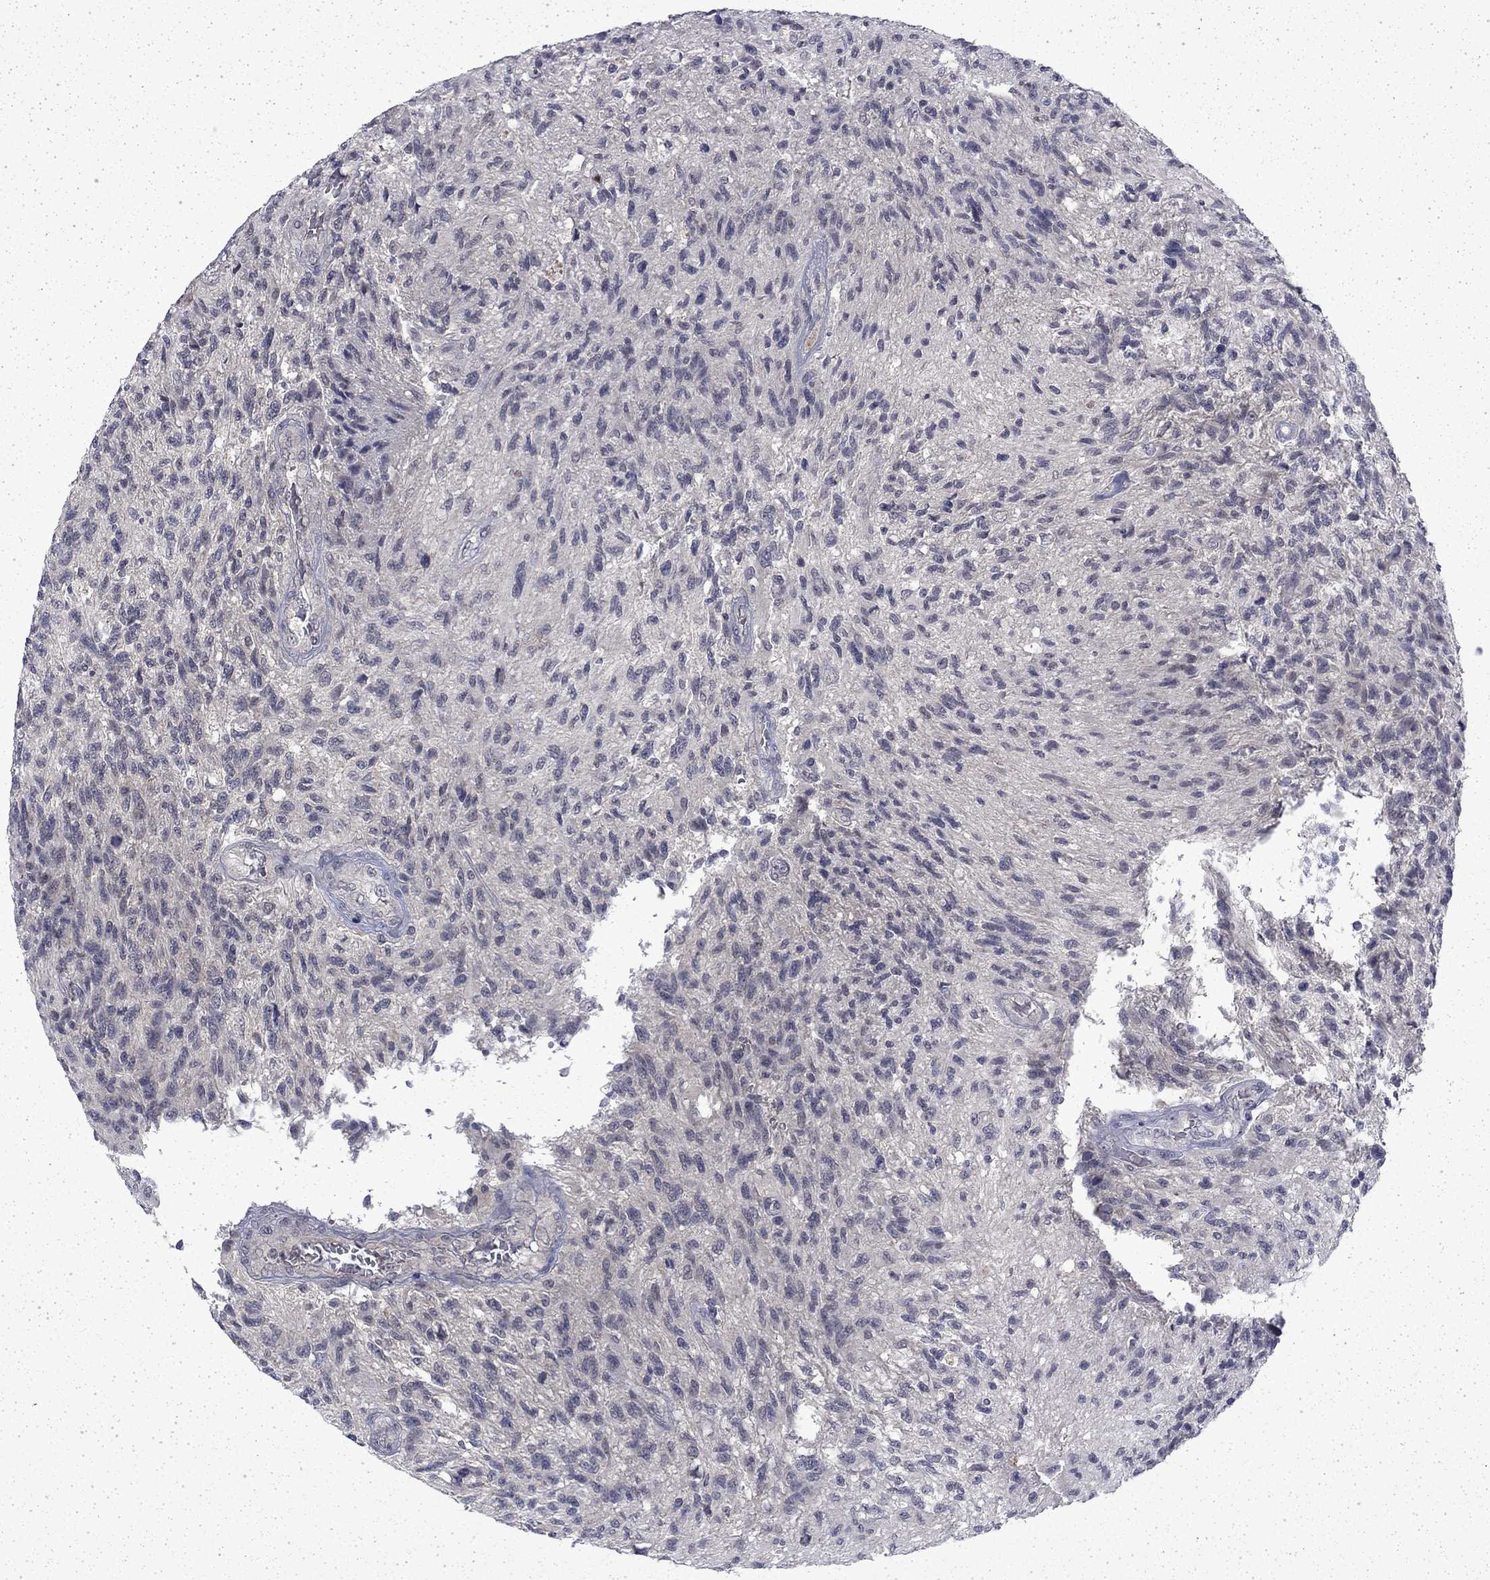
{"staining": {"intensity": "negative", "quantity": "none", "location": "none"}, "tissue": "glioma", "cell_type": "Tumor cells", "image_type": "cancer", "snomed": [{"axis": "morphology", "description": "Glioma, malignant, High grade"}, {"axis": "topography", "description": "Brain"}], "caption": "This micrograph is of malignant glioma (high-grade) stained with immunohistochemistry (IHC) to label a protein in brown with the nuclei are counter-stained blue. There is no staining in tumor cells.", "gene": "CHAT", "patient": {"sex": "male", "age": 56}}